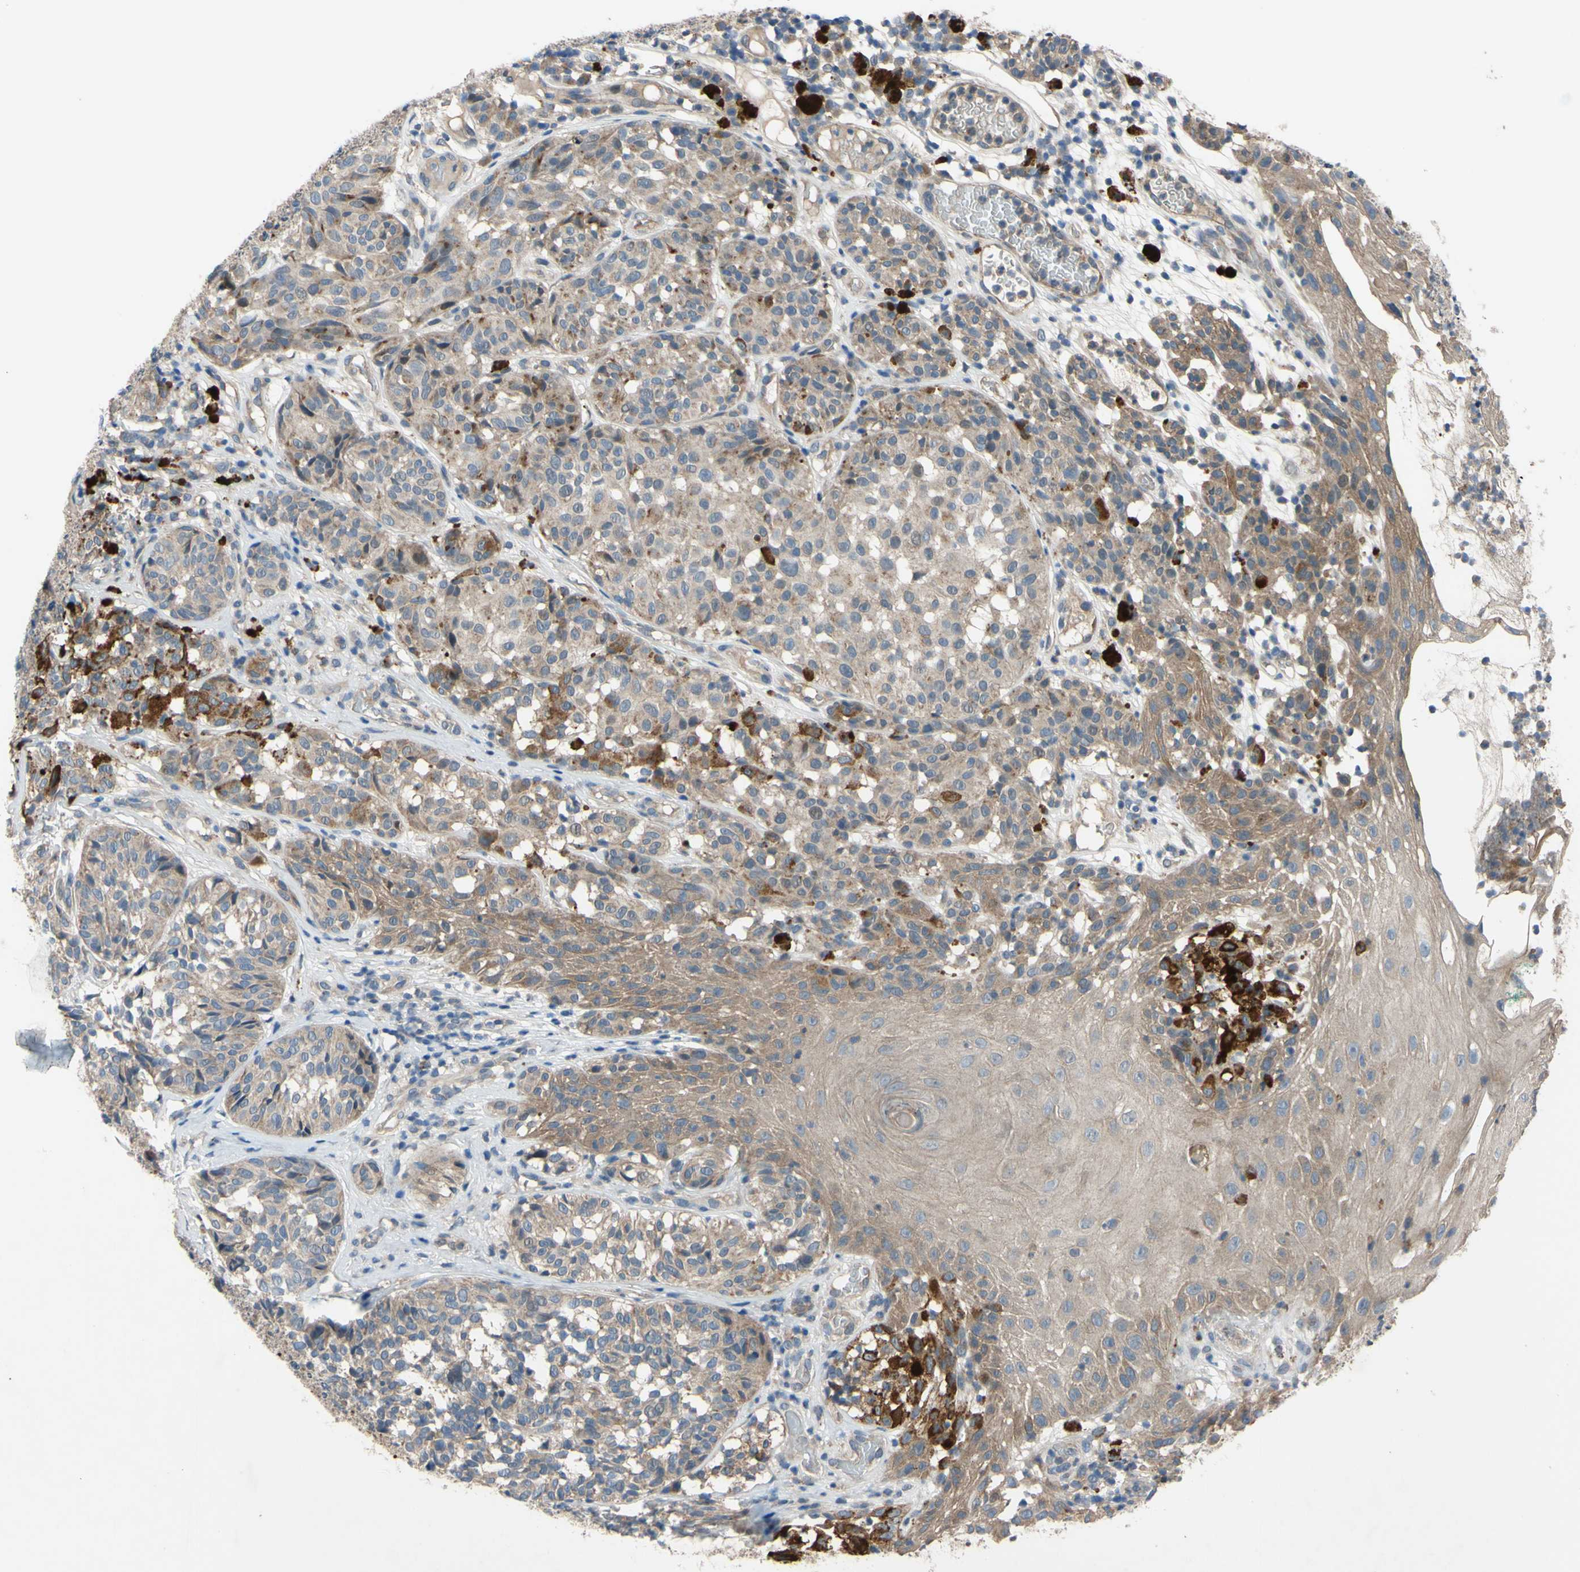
{"staining": {"intensity": "weak", "quantity": ">75%", "location": "cytoplasmic/membranous"}, "tissue": "melanoma", "cell_type": "Tumor cells", "image_type": "cancer", "snomed": [{"axis": "morphology", "description": "Malignant melanoma, NOS"}, {"axis": "topography", "description": "Skin"}], "caption": "Malignant melanoma stained with IHC reveals weak cytoplasmic/membranous staining in approximately >75% of tumor cells.", "gene": "HILPDA", "patient": {"sex": "female", "age": 46}}